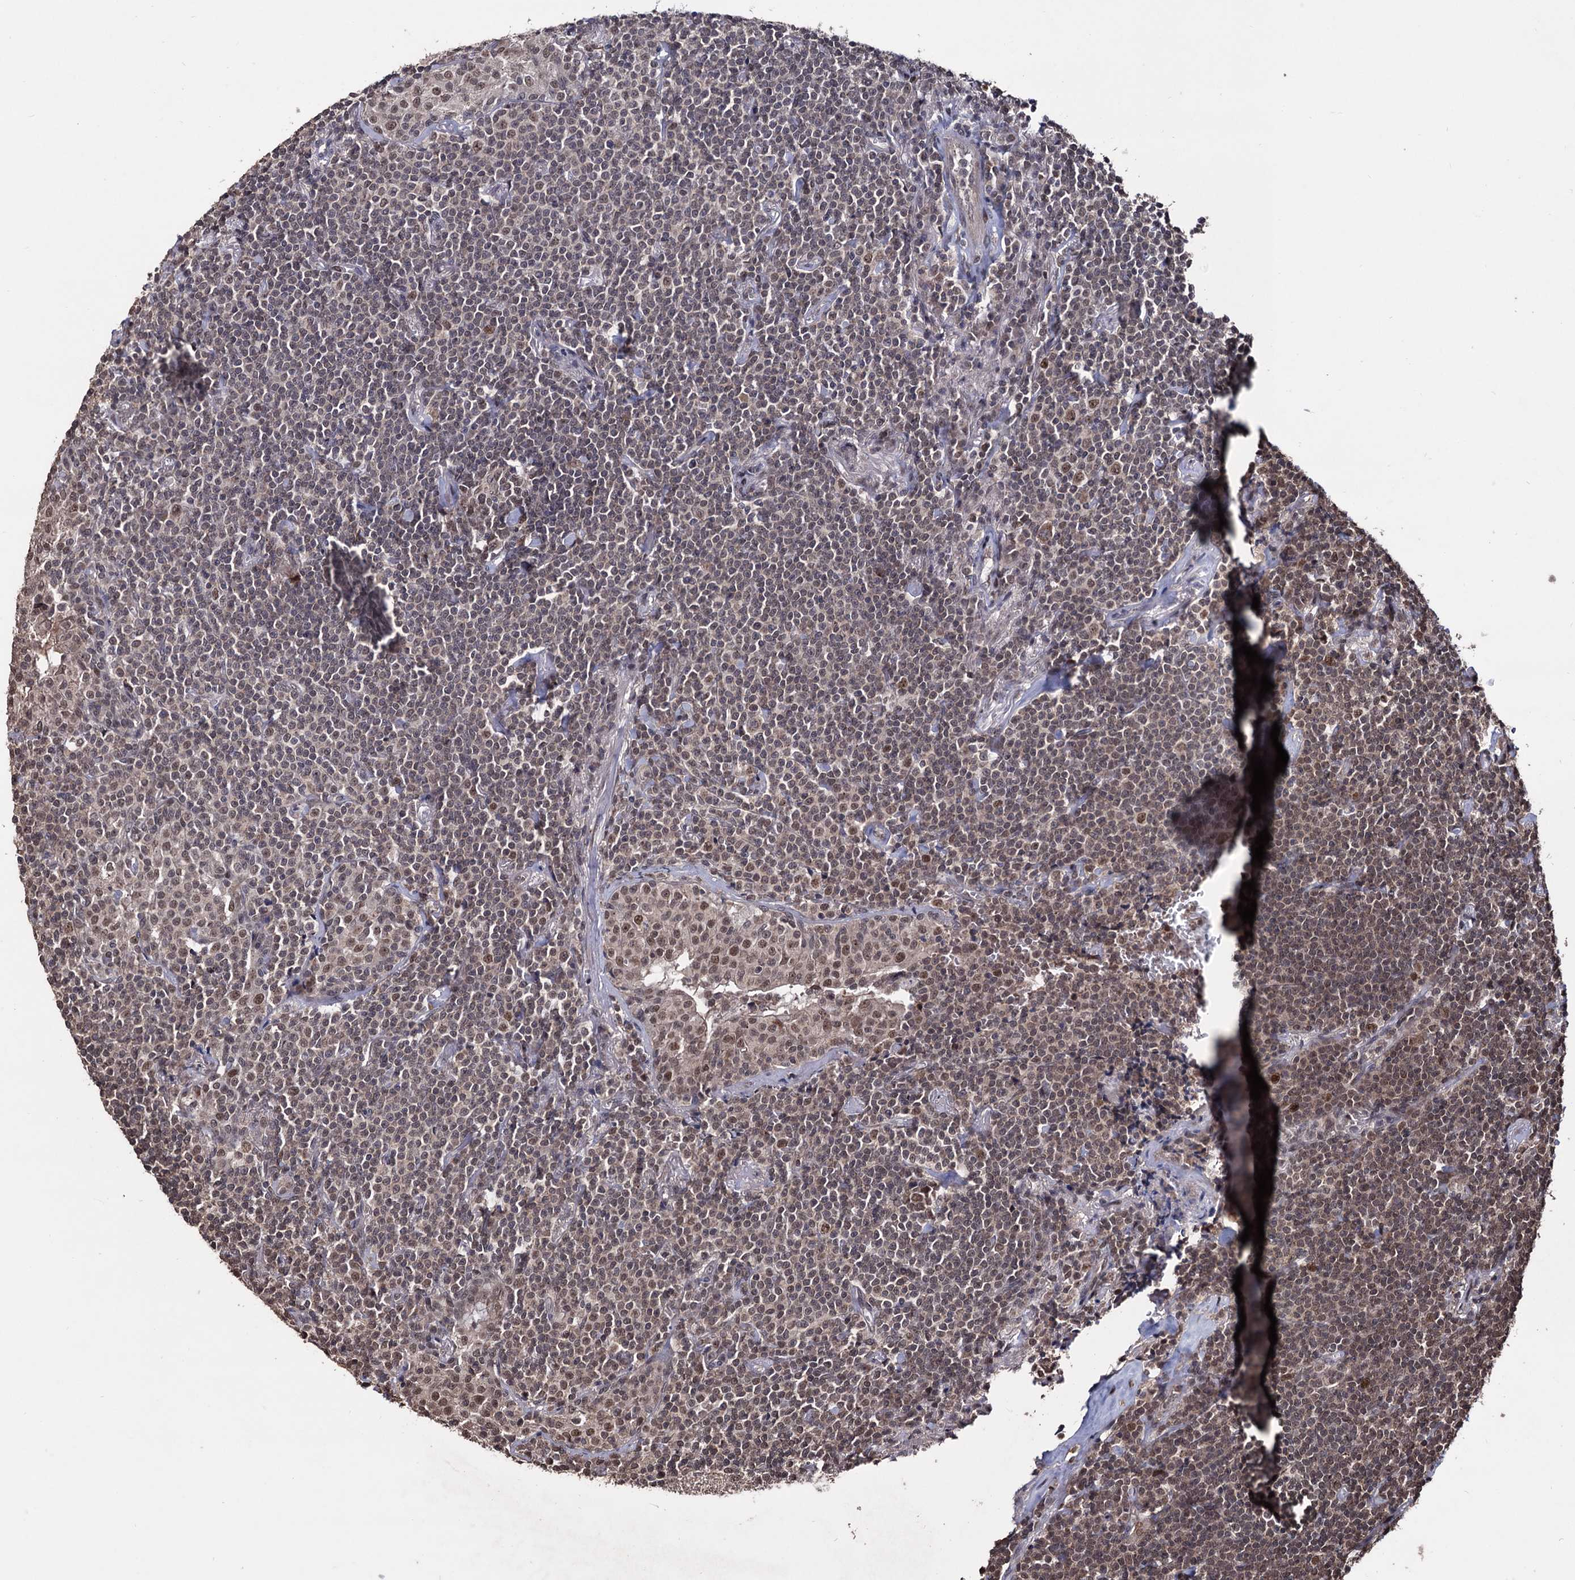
{"staining": {"intensity": "moderate", "quantity": "<25%", "location": "nuclear"}, "tissue": "lymphoma", "cell_type": "Tumor cells", "image_type": "cancer", "snomed": [{"axis": "morphology", "description": "Malignant lymphoma, non-Hodgkin's type, Low grade"}, {"axis": "topography", "description": "Lung"}], "caption": "Tumor cells show moderate nuclear staining in about <25% of cells in lymphoma. The staining was performed using DAB to visualize the protein expression in brown, while the nuclei were stained in blue with hematoxylin (Magnification: 20x).", "gene": "KLF5", "patient": {"sex": "female", "age": 71}}